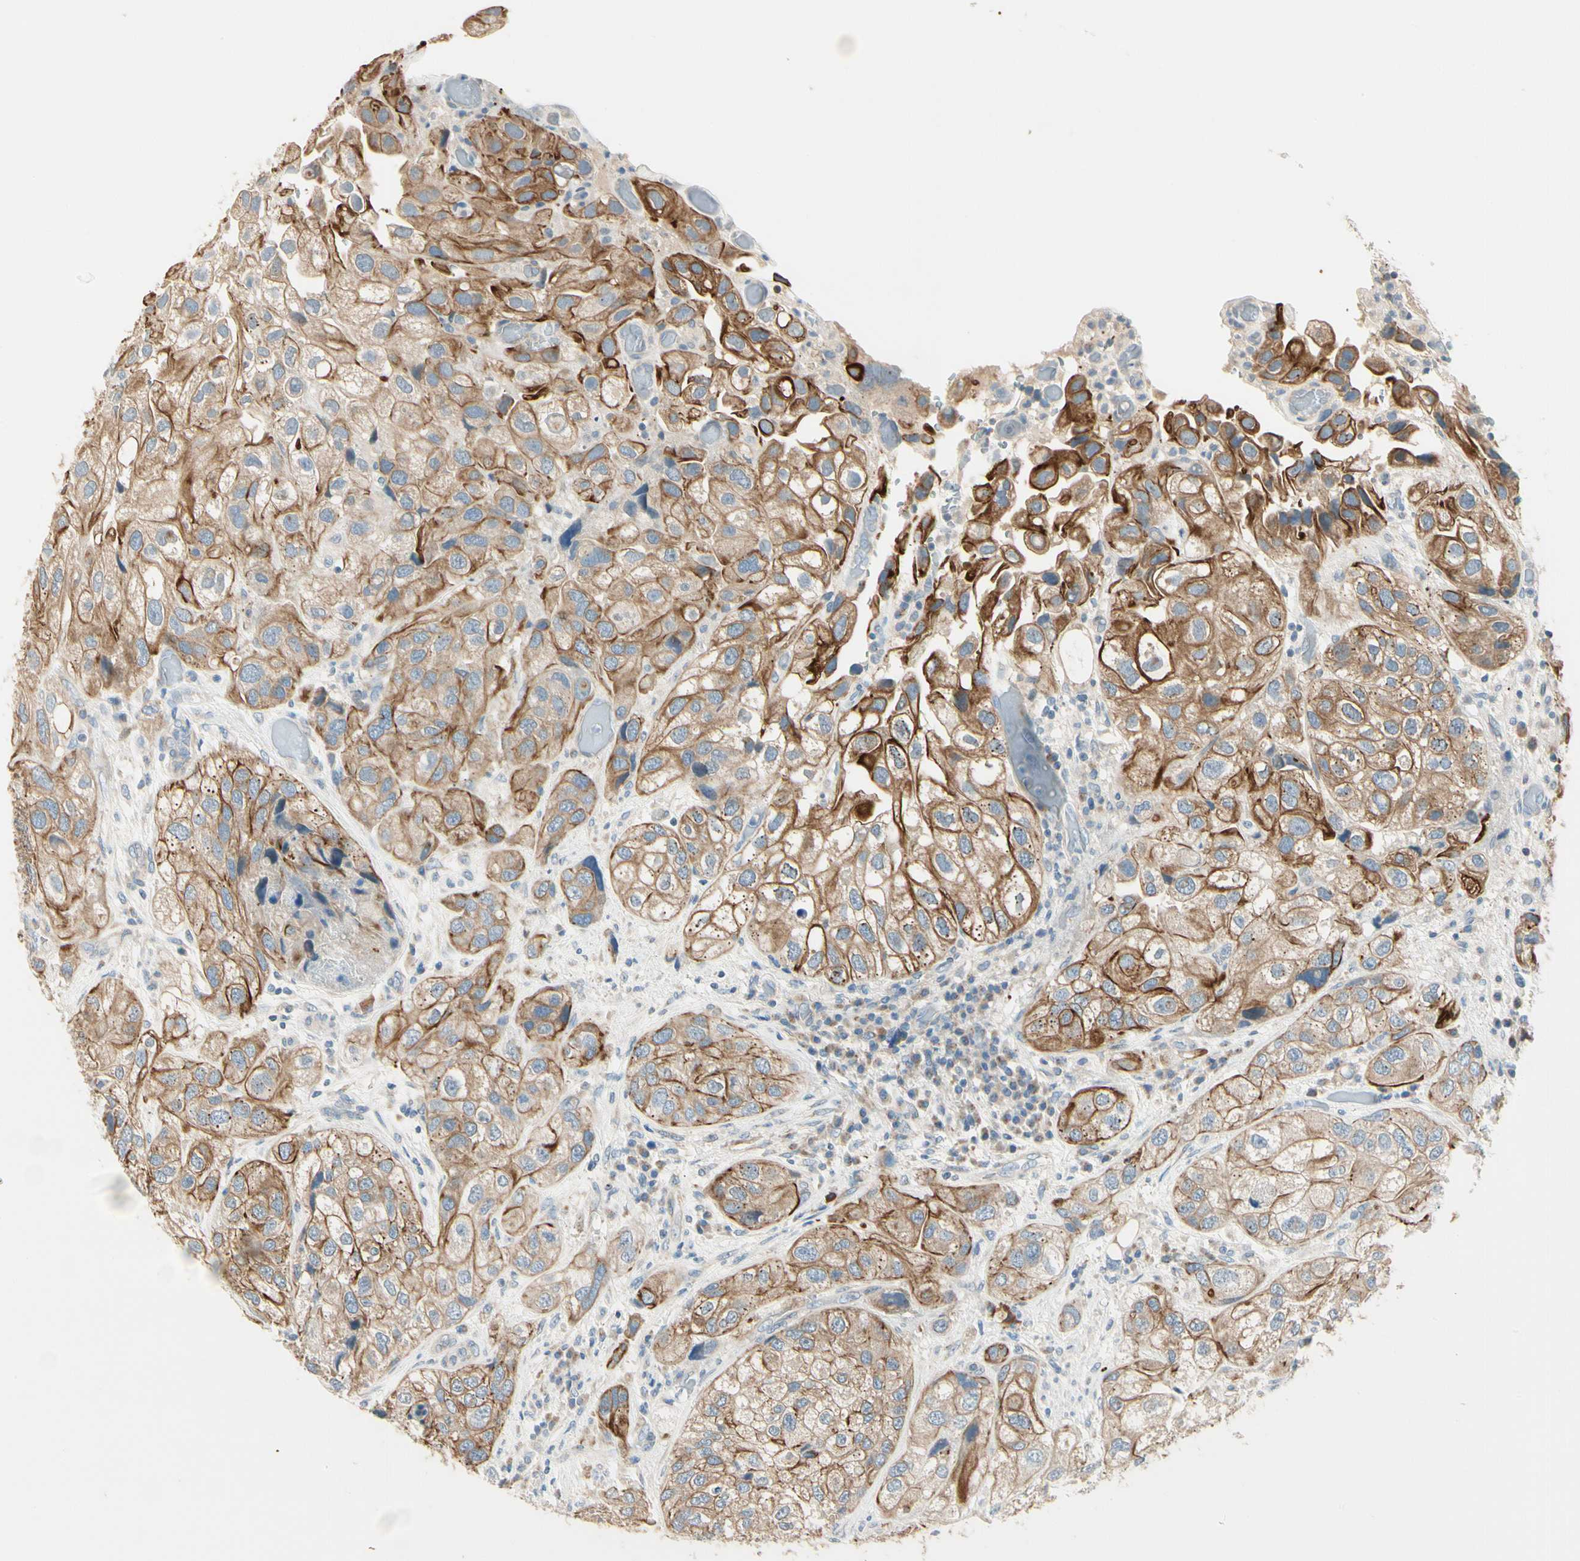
{"staining": {"intensity": "moderate", "quantity": ">75%", "location": "cytoplasmic/membranous"}, "tissue": "urothelial cancer", "cell_type": "Tumor cells", "image_type": "cancer", "snomed": [{"axis": "morphology", "description": "Urothelial carcinoma, High grade"}, {"axis": "topography", "description": "Urinary bladder"}], "caption": "The micrograph reveals staining of high-grade urothelial carcinoma, revealing moderate cytoplasmic/membranous protein positivity (brown color) within tumor cells.", "gene": "DUSP12", "patient": {"sex": "female", "age": 64}}